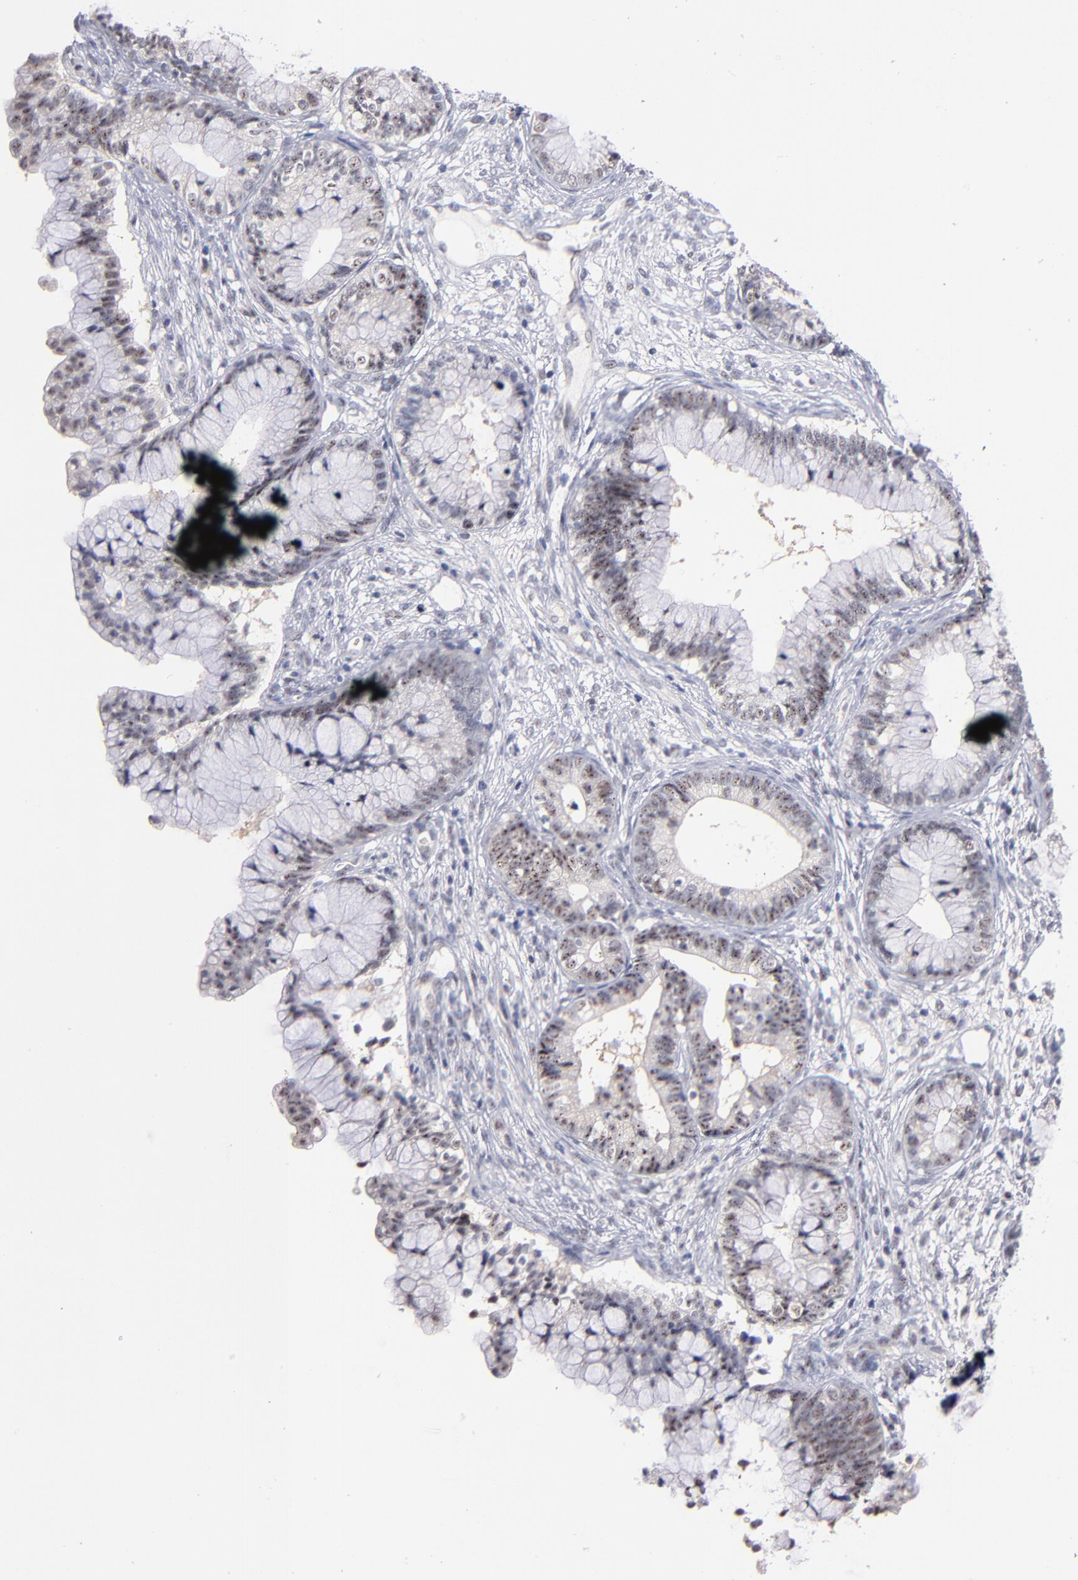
{"staining": {"intensity": "moderate", "quantity": ">75%", "location": "nuclear"}, "tissue": "cervical cancer", "cell_type": "Tumor cells", "image_type": "cancer", "snomed": [{"axis": "morphology", "description": "Adenocarcinoma, NOS"}, {"axis": "topography", "description": "Cervix"}], "caption": "This histopathology image exhibits immunohistochemistry staining of cervical cancer (adenocarcinoma), with medium moderate nuclear positivity in approximately >75% of tumor cells.", "gene": "RAF1", "patient": {"sex": "female", "age": 44}}